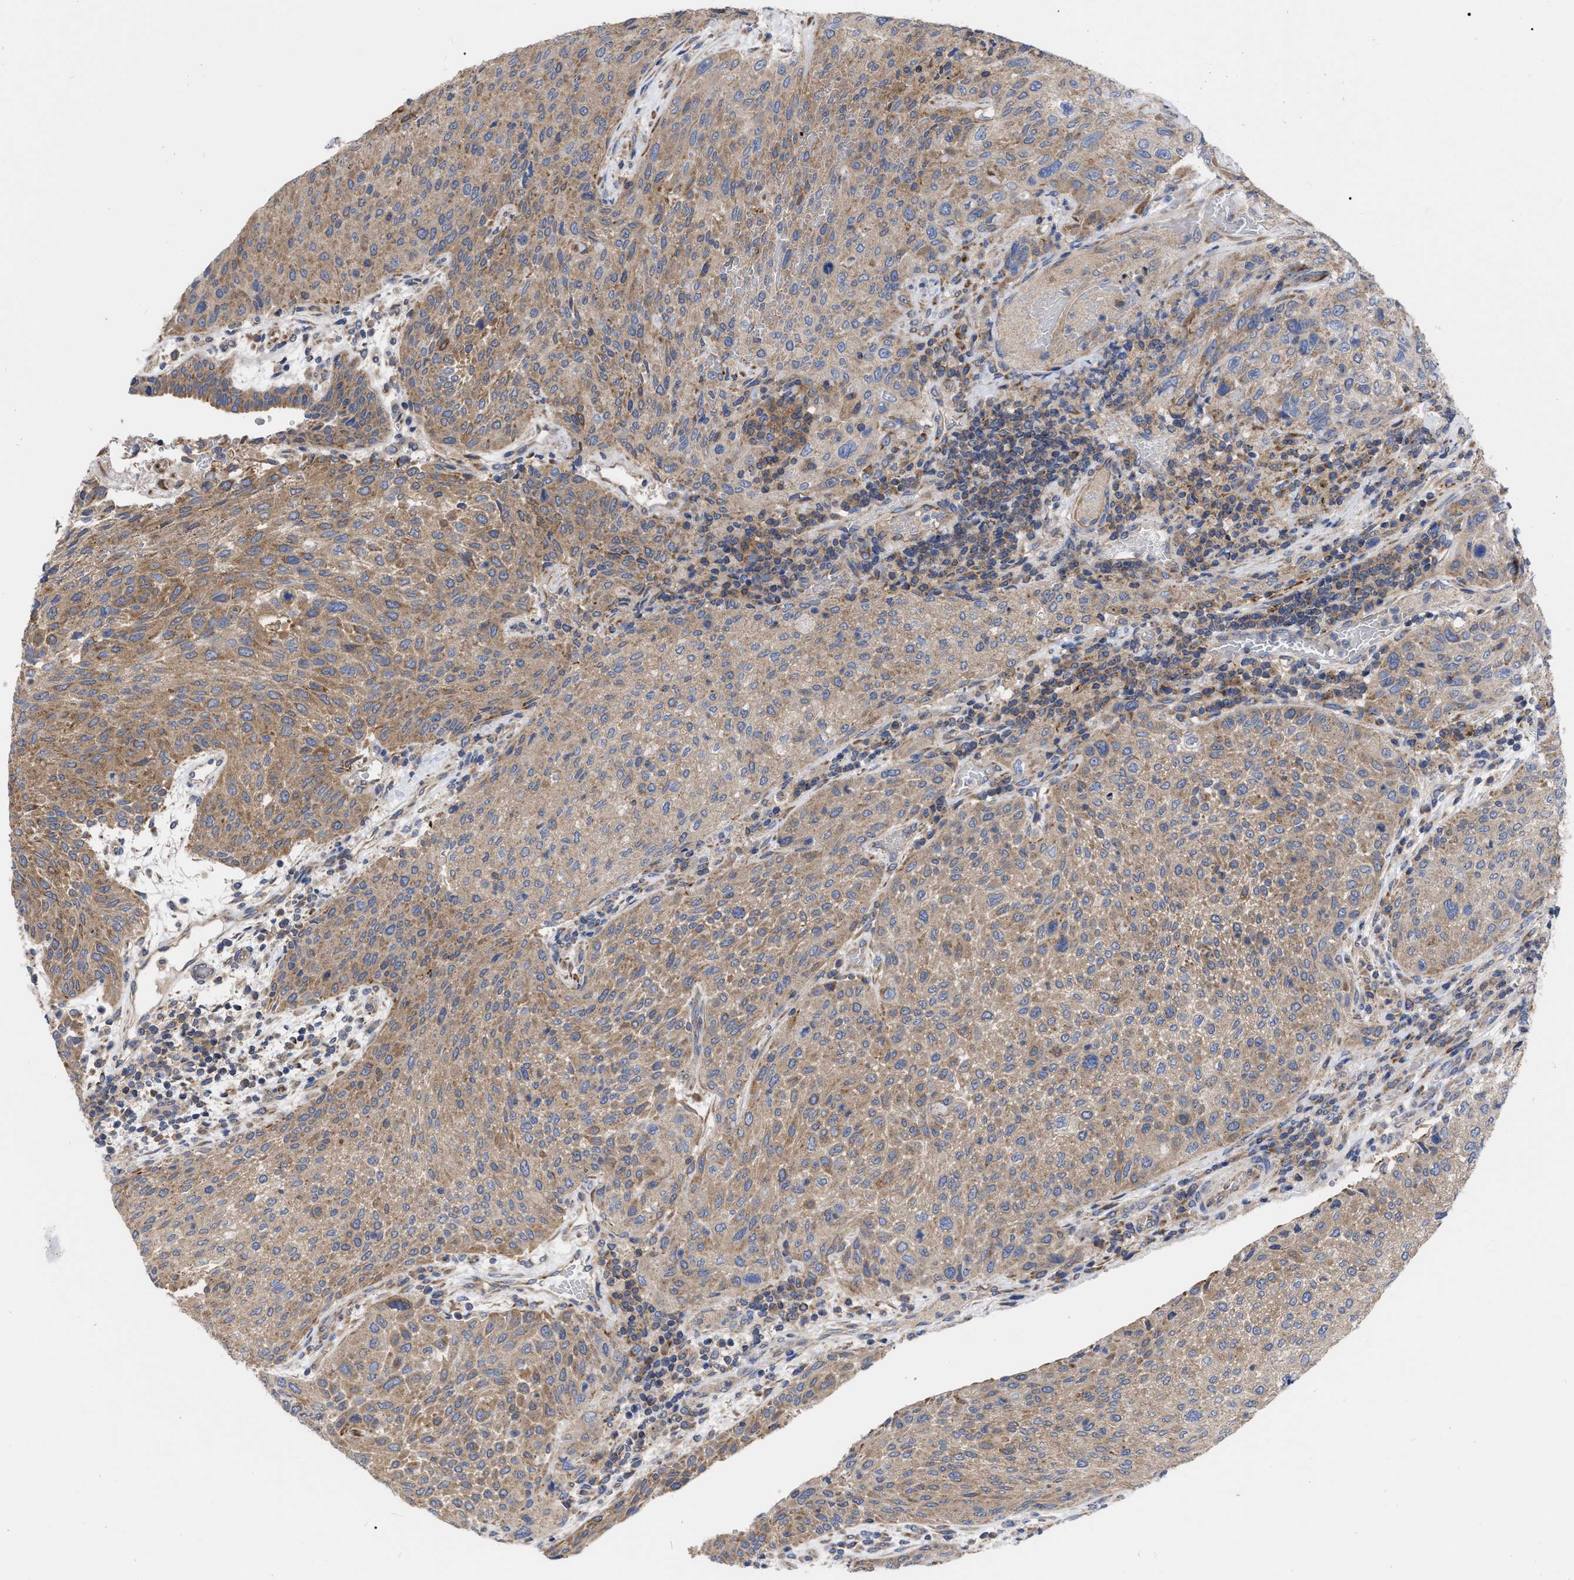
{"staining": {"intensity": "moderate", "quantity": ">75%", "location": "cytoplasmic/membranous"}, "tissue": "urothelial cancer", "cell_type": "Tumor cells", "image_type": "cancer", "snomed": [{"axis": "morphology", "description": "Urothelial carcinoma, Low grade"}, {"axis": "morphology", "description": "Urothelial carcinoma, High grade"}, {"axis": "topography", "description": "Urinary bladder"}], "caption": "Immunohistochemical staining of urothelial cancer shows moderate cytoplasmic/membranous protein positivity in about >75% of tumor cells.", "gene": "CDKN2C", "patient": {"sex": "male", "age": 35}}